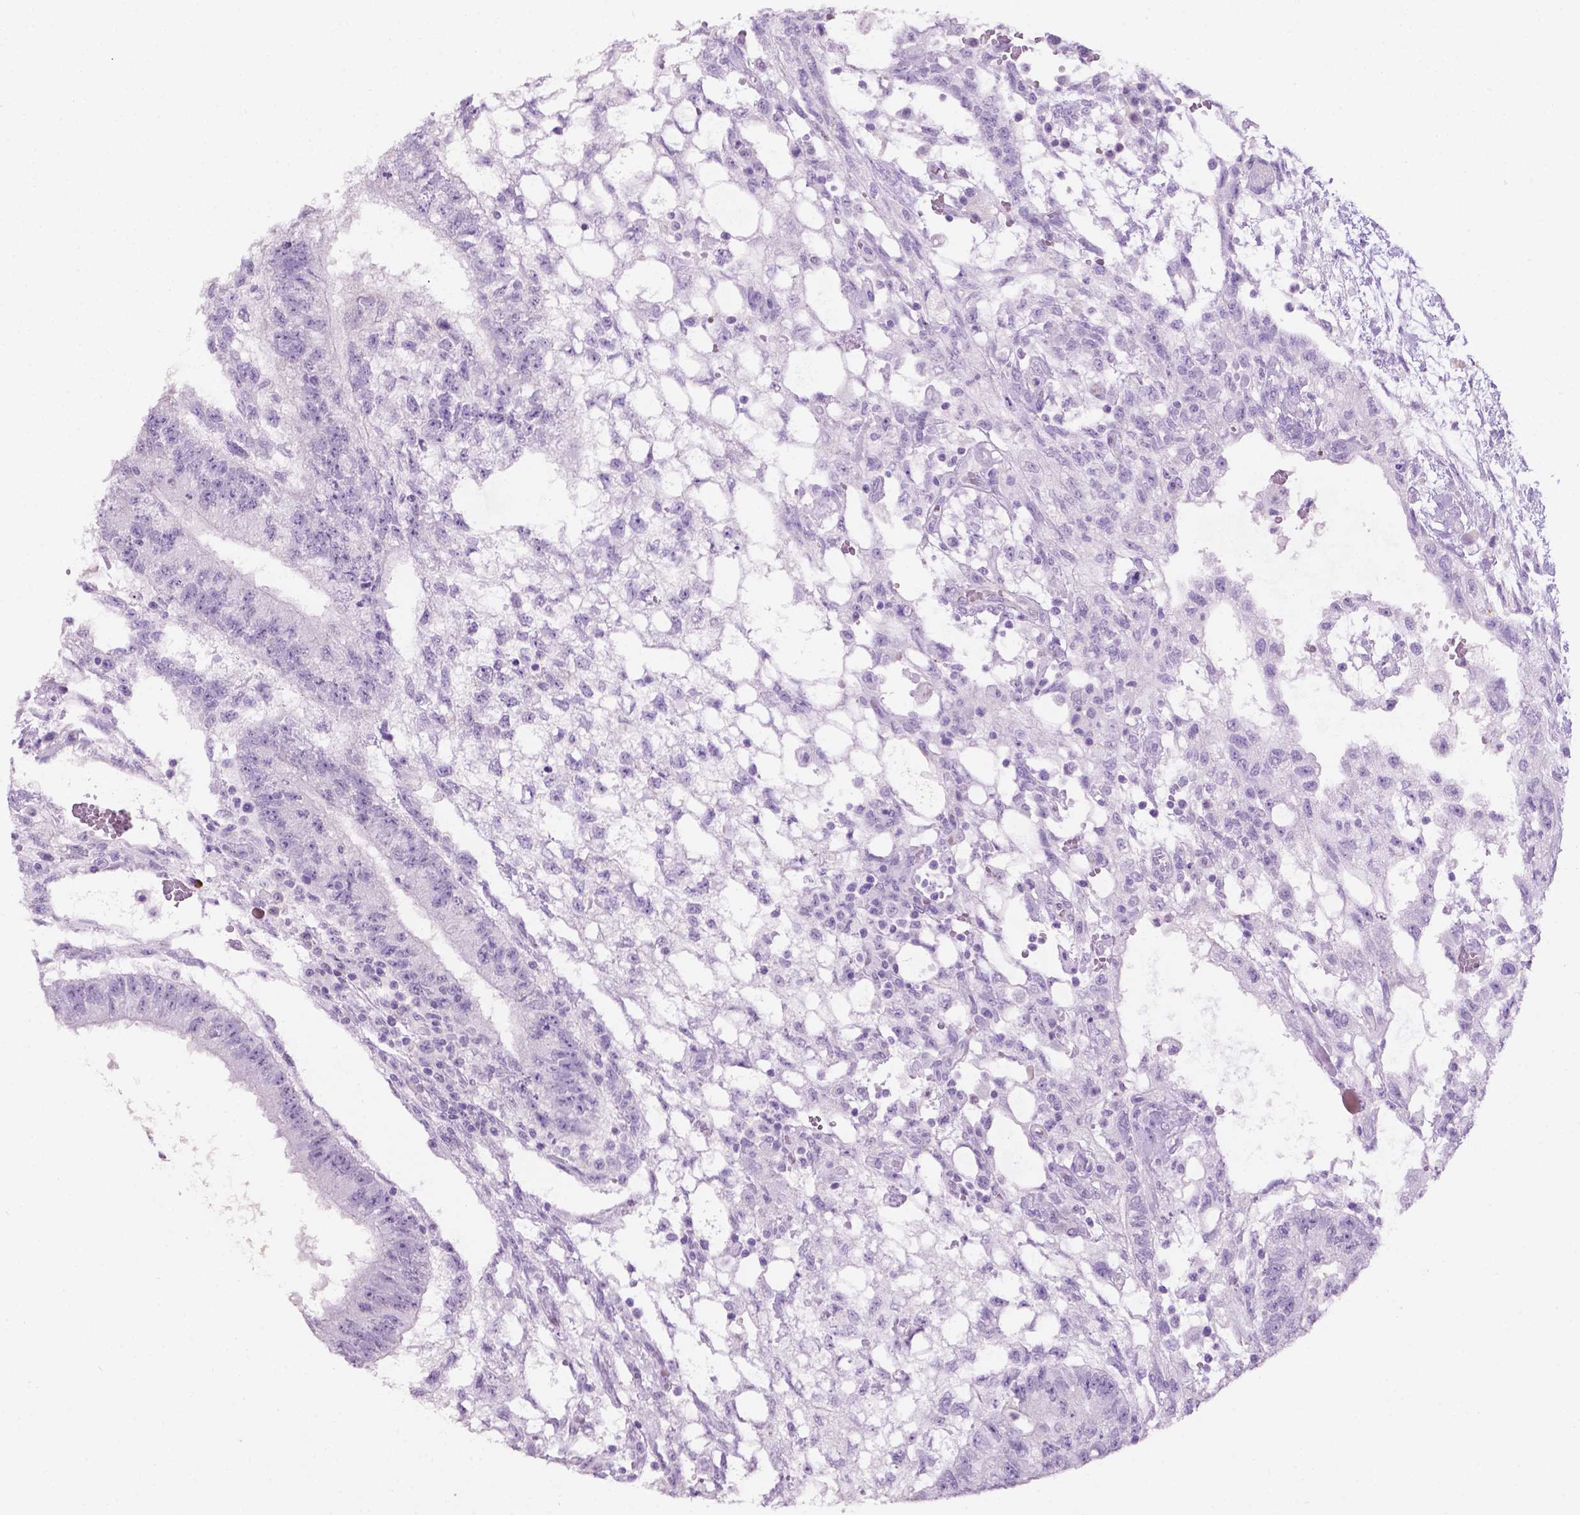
{"staining": {"intensity": "negative", "quantity": "none", "location": "none"}, "tissue": "testis cancer", "cell_type": "Tumor cells", "image_type": "cancer", "snomed": [{"axis": "morphology", "description": "Carcinoma, Embryonal, NOS"}, {"axis": "topography", "description": "Testis"}], "caption": "Immunohistochemical staining of human testis cancer shows no significant staining in tumor cells.", "gene": "PHGR1", "patient": {"sex": "male", "age": 32}}